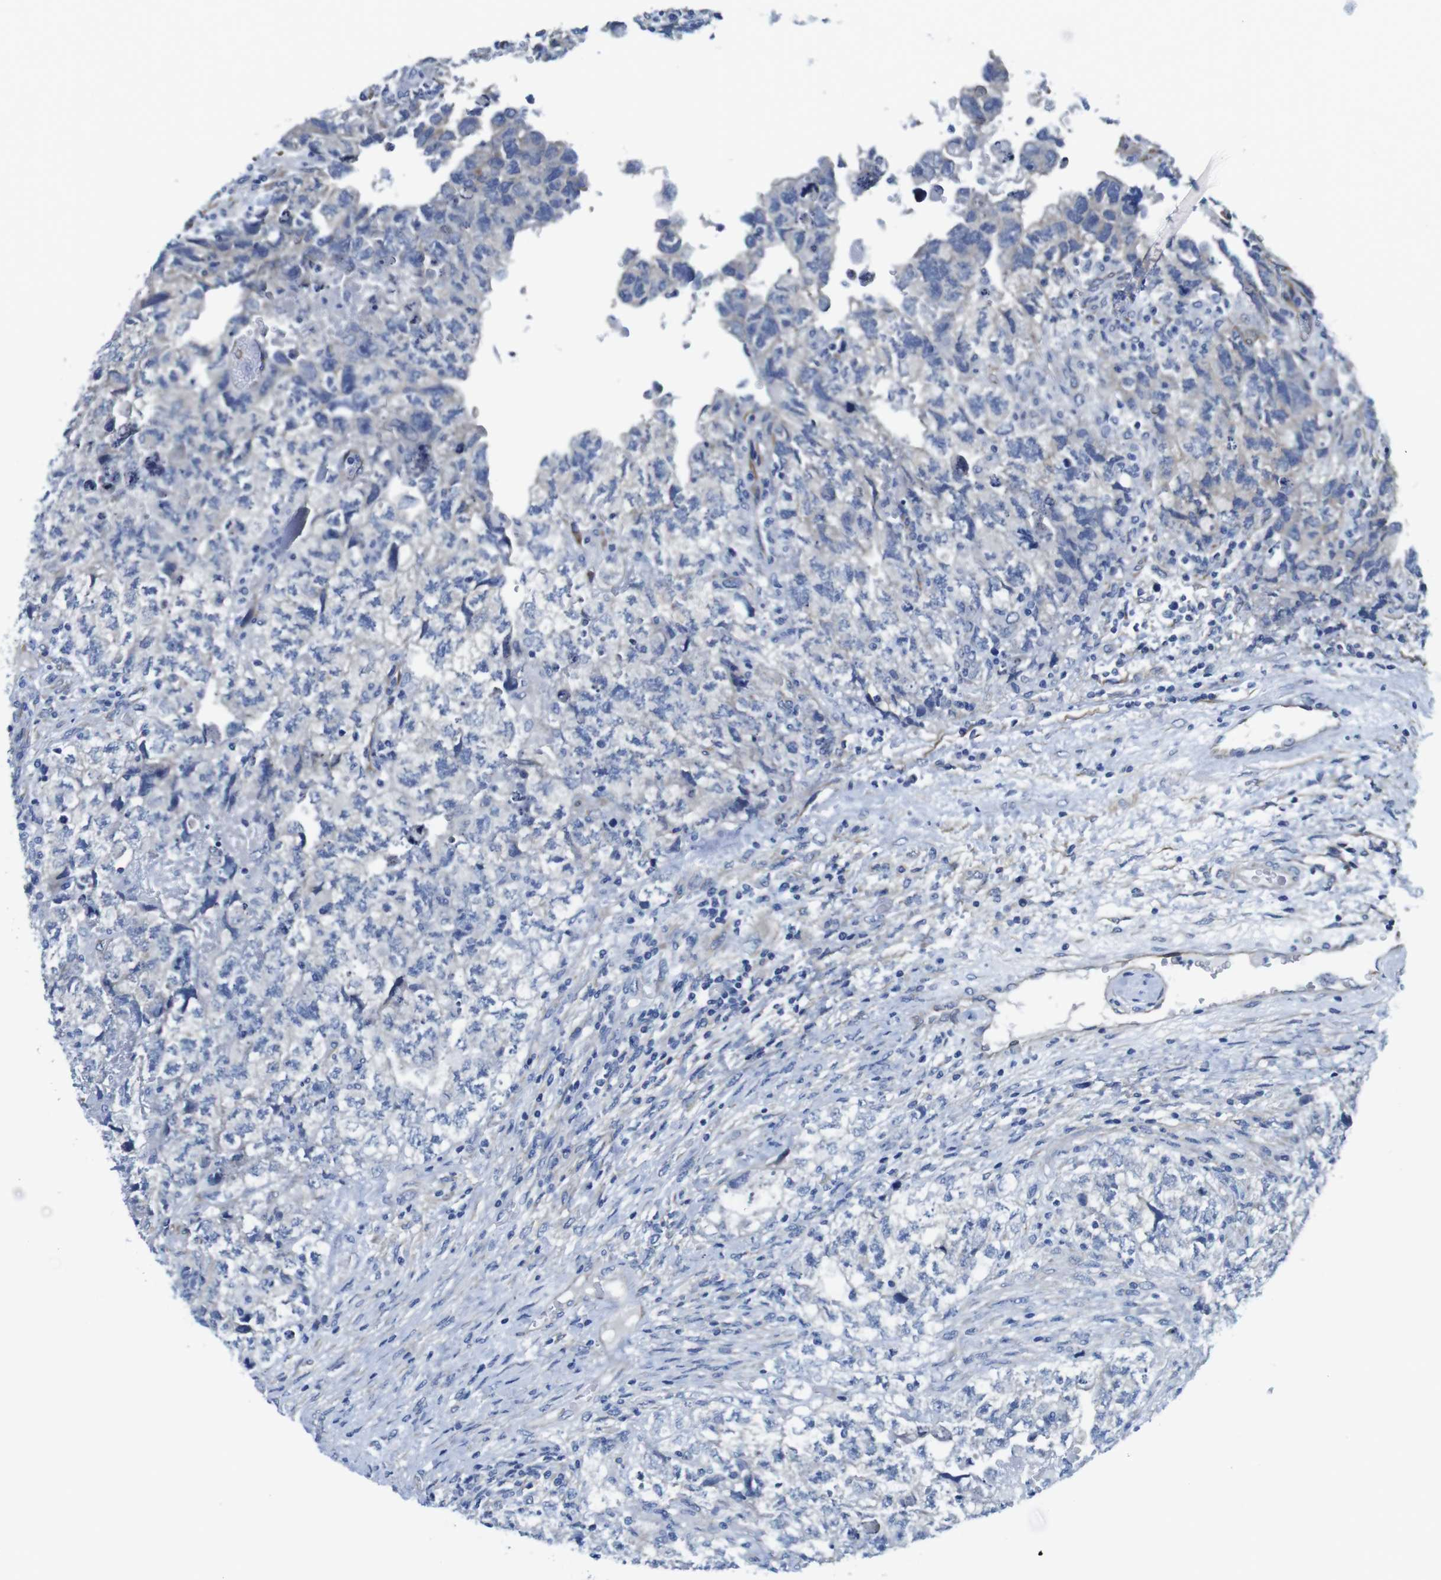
{"staining": {"intensity": "negative", "quantity": "none", "location": "none"}, "tissue": "testis cancer", "cell_type": "Tumor cells", "image_type": "cancer", "snomed": [{"axis": "morphology", "description": "Carcinoma, Embryonal, NOS"}, {"axis": "topography", "description": "Testis"}], "caption": "There is no significant expression in tumor cells of testis embryonal carcinoma. (Immunohistochemistry, brightfield microscopy, high magnification).", "gene": "CDH8", "patient": {"sex": "male", "age": 36}}